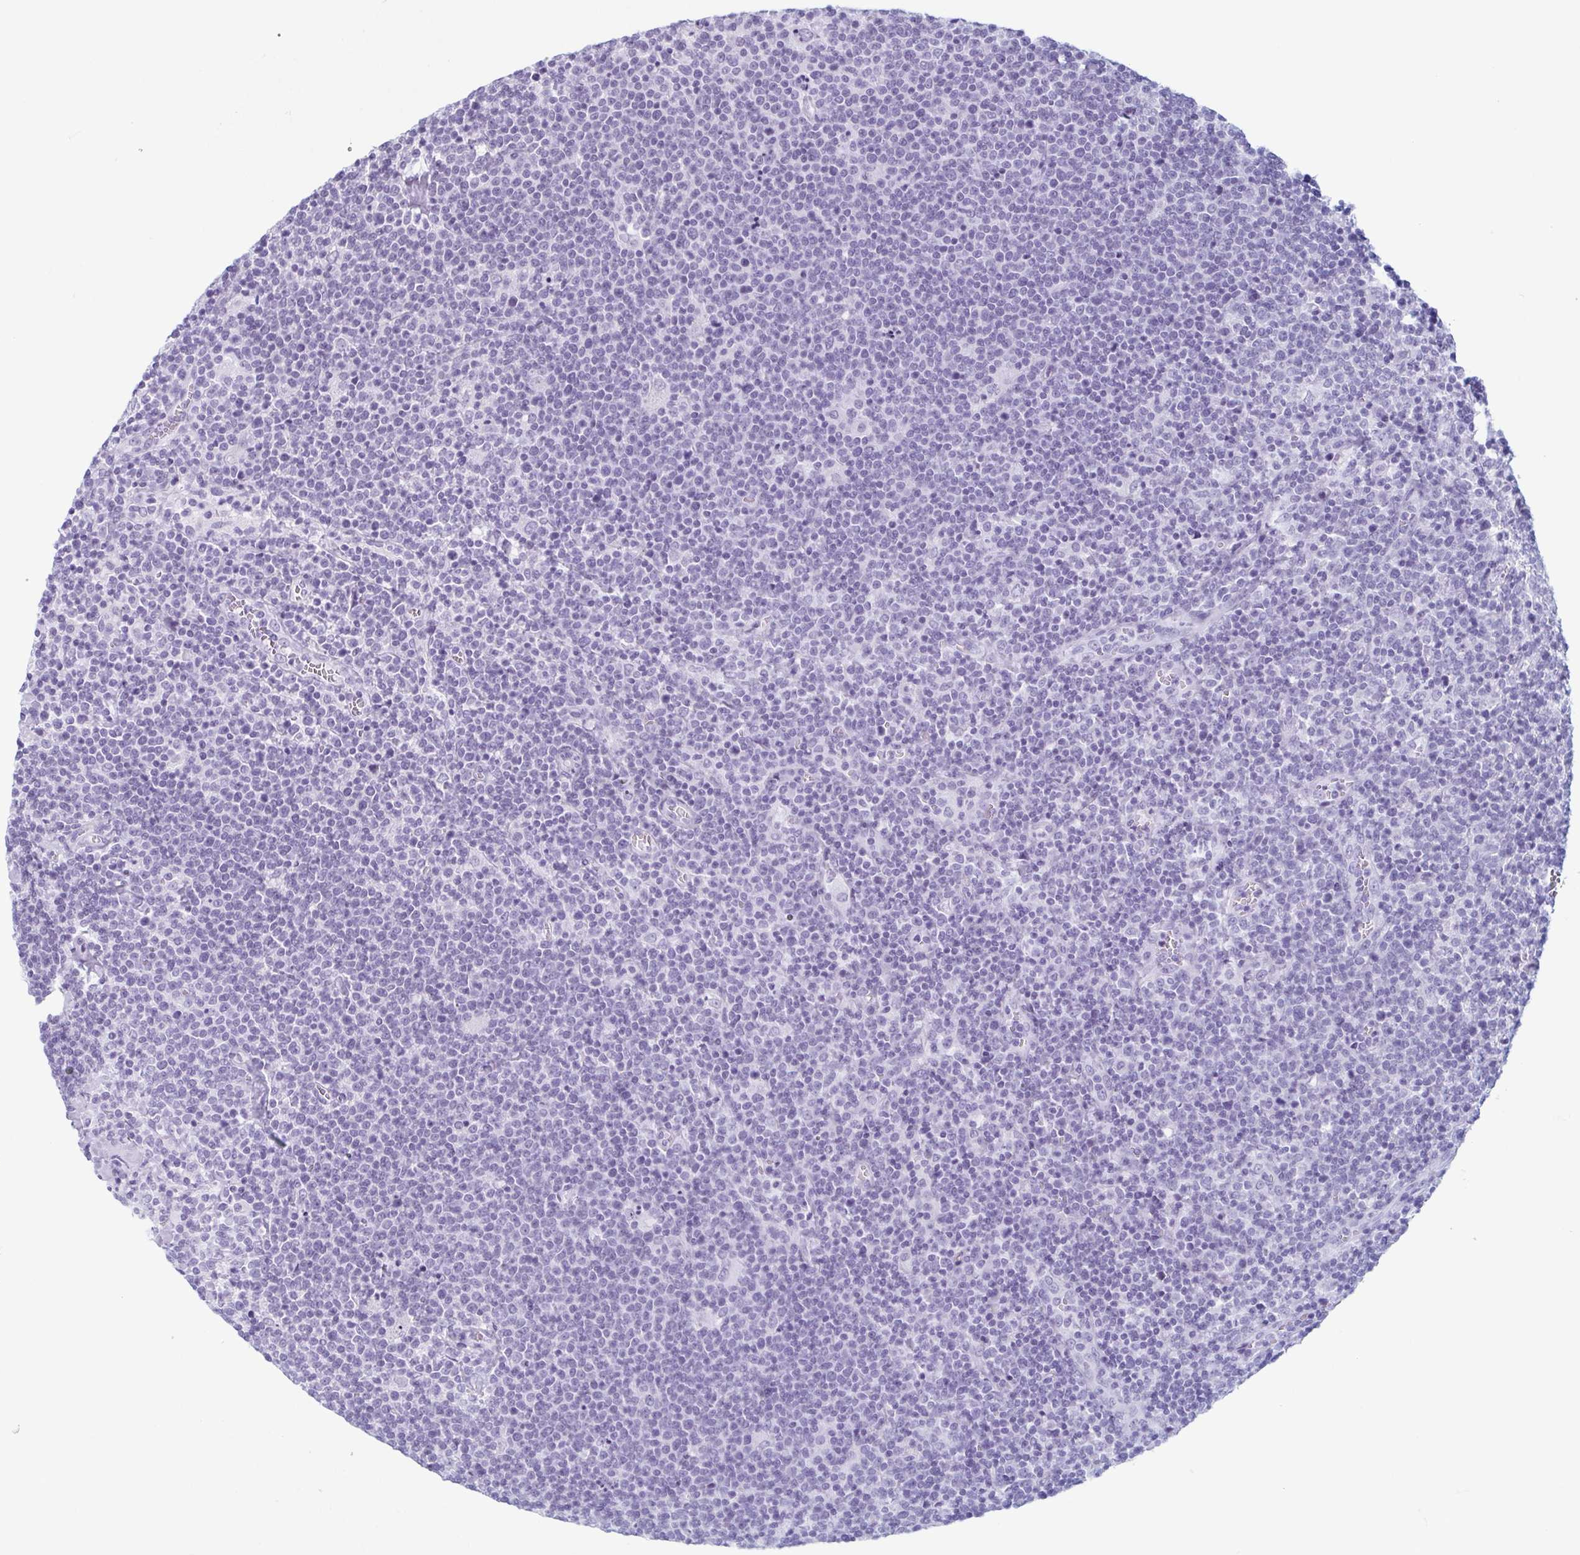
{"staining": {"intensity": "negative", "quantity": "none", "location": "none"}, "tissue": "lymphoma", "cell_type": "Tumor cells", "image_type": "cancer", "snomed": [{"axis": "morphology", "description": "Malignant lymphoma, non-Hodgkin's type, High grade"}, {"axis": "topography", "description": "Lymph node"}], "caption": "Immunohistochemistry of malignant lymphoma, non-Hodgkin's type (high-grade) shows no staining in tumor cells.", "gene": "ENKUR", "patient": {"sex": "male", "age": 61}}